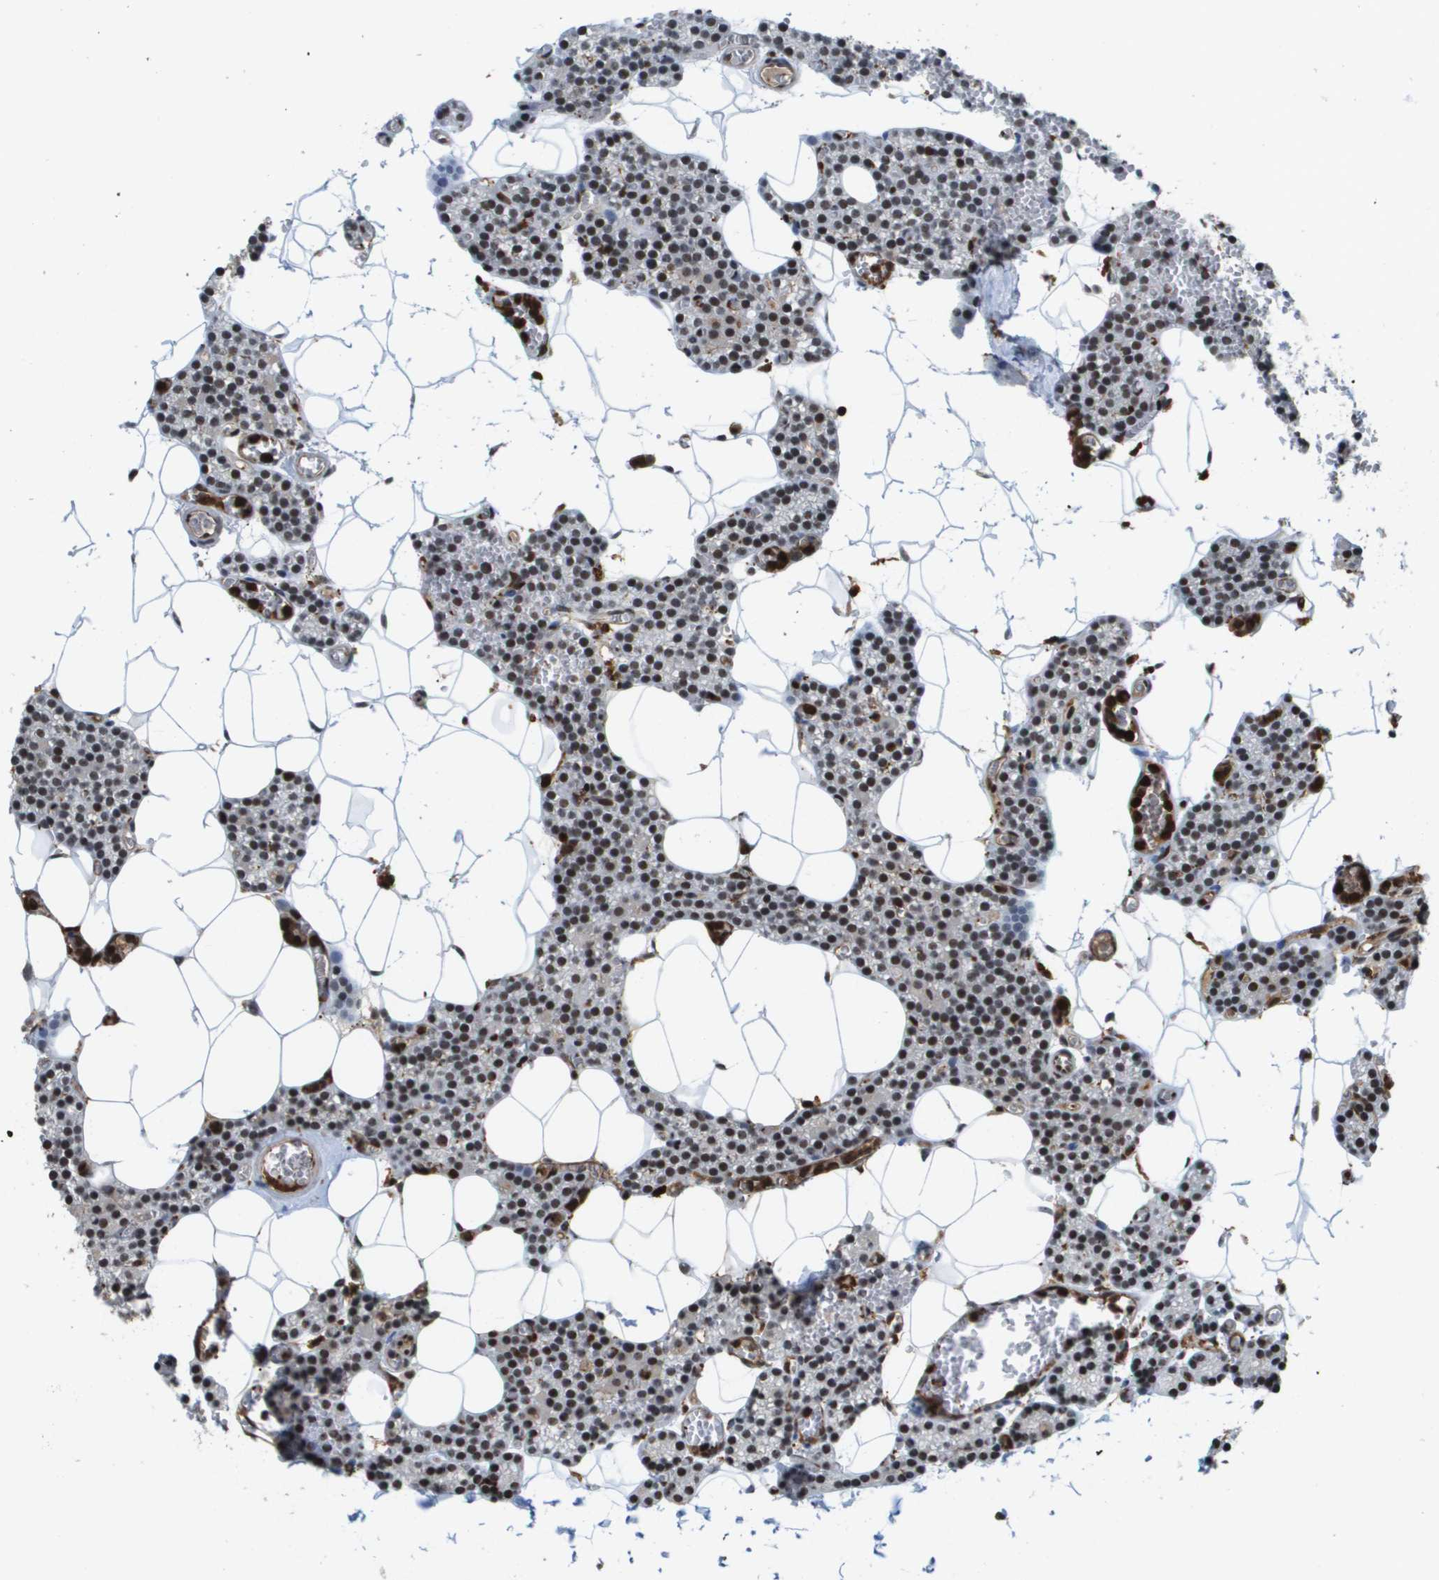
{"staining": {"intensity": "strong", "quantity": ">75%", "location": "nuclear"}, "tissue": "parathyroid gland", "cell_type": "Glandular cells", "image_type": "normal", "snomed": [{"axis": "morphology", "description": "Normal tissue, NOS"}, {"axis": "morphology", "description": "Adenoma, NOS"}, {"axis": "topography", "description": "Parathyroid gland"}], "caption": "Immunohistochemical staining of benign parathyroid gland demonstrates strong nuclear protein positivity in about >75% of glandular cells.", "gene": "EP400", "patient": {"sex": "female", "age": 58}}